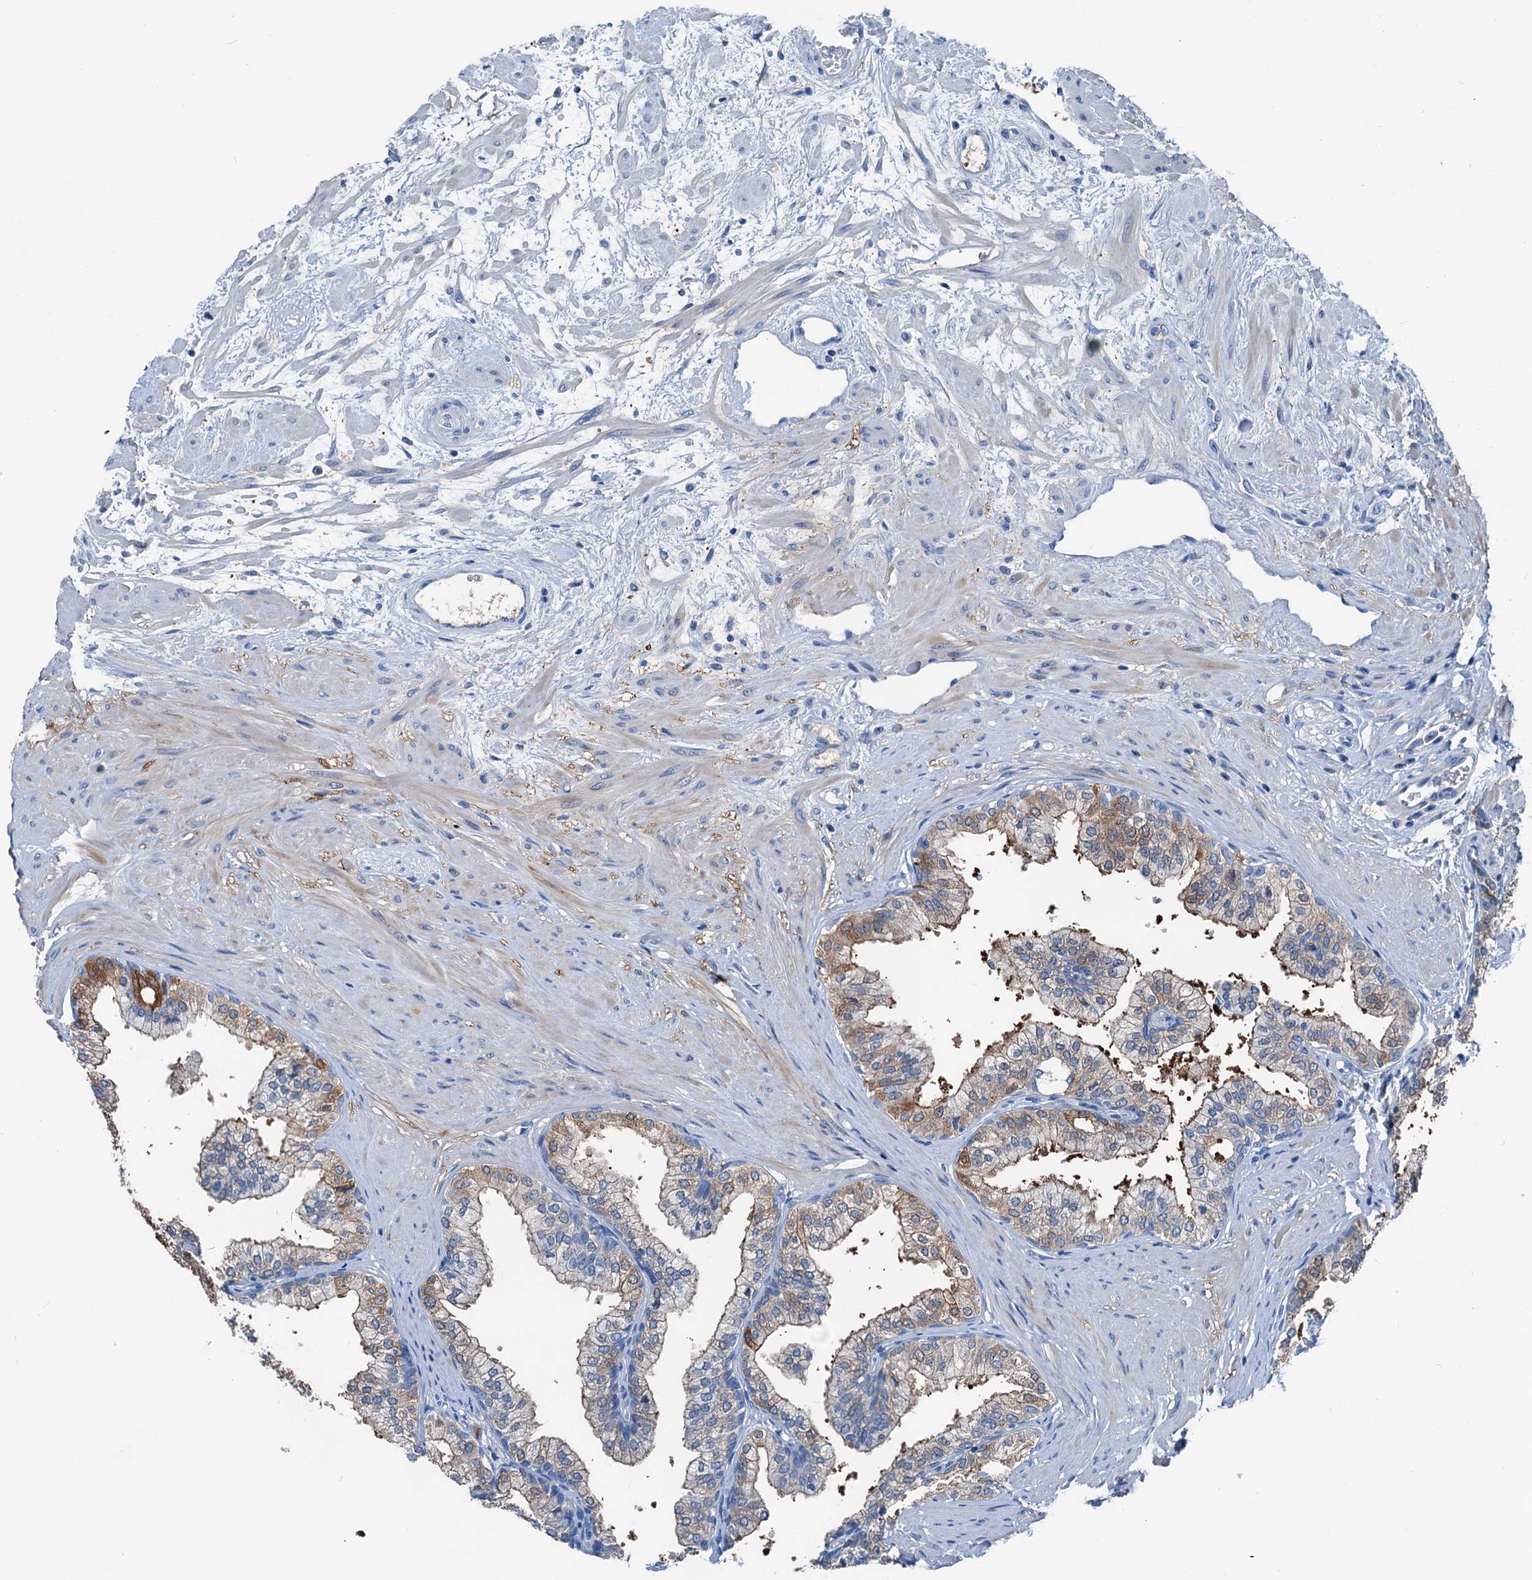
{"staining": {"intensity": "moderate", "quantity": "<25%", "location": "cytoplasmic/membranous"}, "tissue": "prostate", "cell_type": "Glandular cells", "image_type": "normal", "snomed": [{"axis": "morphology", "description": "Normal tissue, NOS"}, {"axis": "topography", "description": "Prostate"}], "caption": "Protein analysis of normal prostate demonstrates moderate cytoplasmic/membranous expression in about <25% of glandular cells. The staining was performed using DAB (3,3'-diaminobenzidine), with brown indicating positive protein expression. Nuclei are stained blue with hematoxylin.", "gene": "C1QTNF4", "patient": {"sex": "male", "age": 60}}